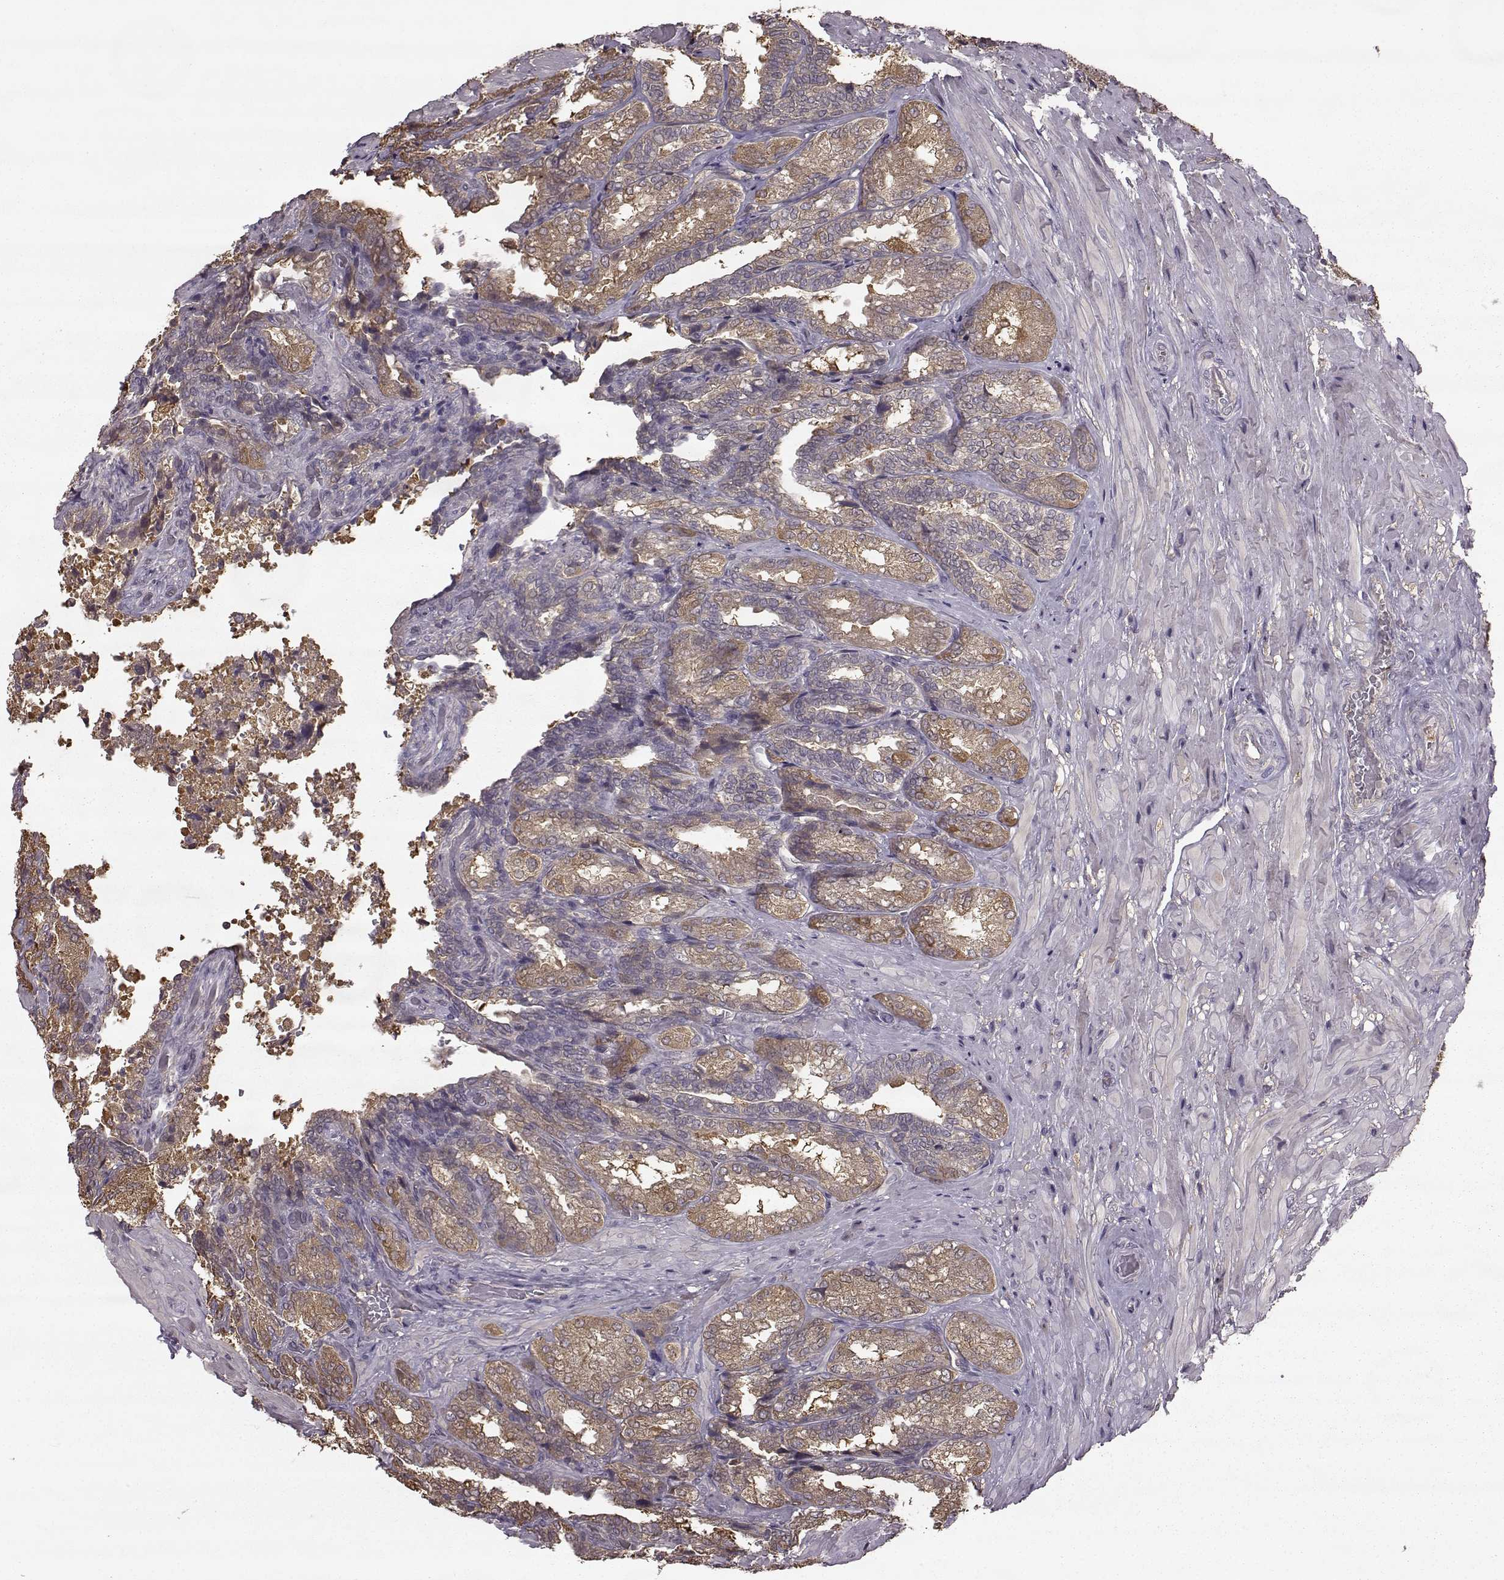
{"staining": {"intensity": "moderate", "quantity": "25%-75%", "location": "cytoplasmic/membranous"}, "tissue": "seminal vesicle", "cell_type": "Glandular cells", "image_type": "normal", "snomed": [{"axis": "morphology", "description": "Normal tissue, NOS"}, {"axis": "topography", "description": "Seminal veicle"}], "caption": "Protein positivity by IHC displays moderate cytoplasmic/membranous staining in approximately 25%-75% of glandular cells in normal seminal vesicle.", "gene": "NME1", "patient": {"sex": "male", "age": 68}}